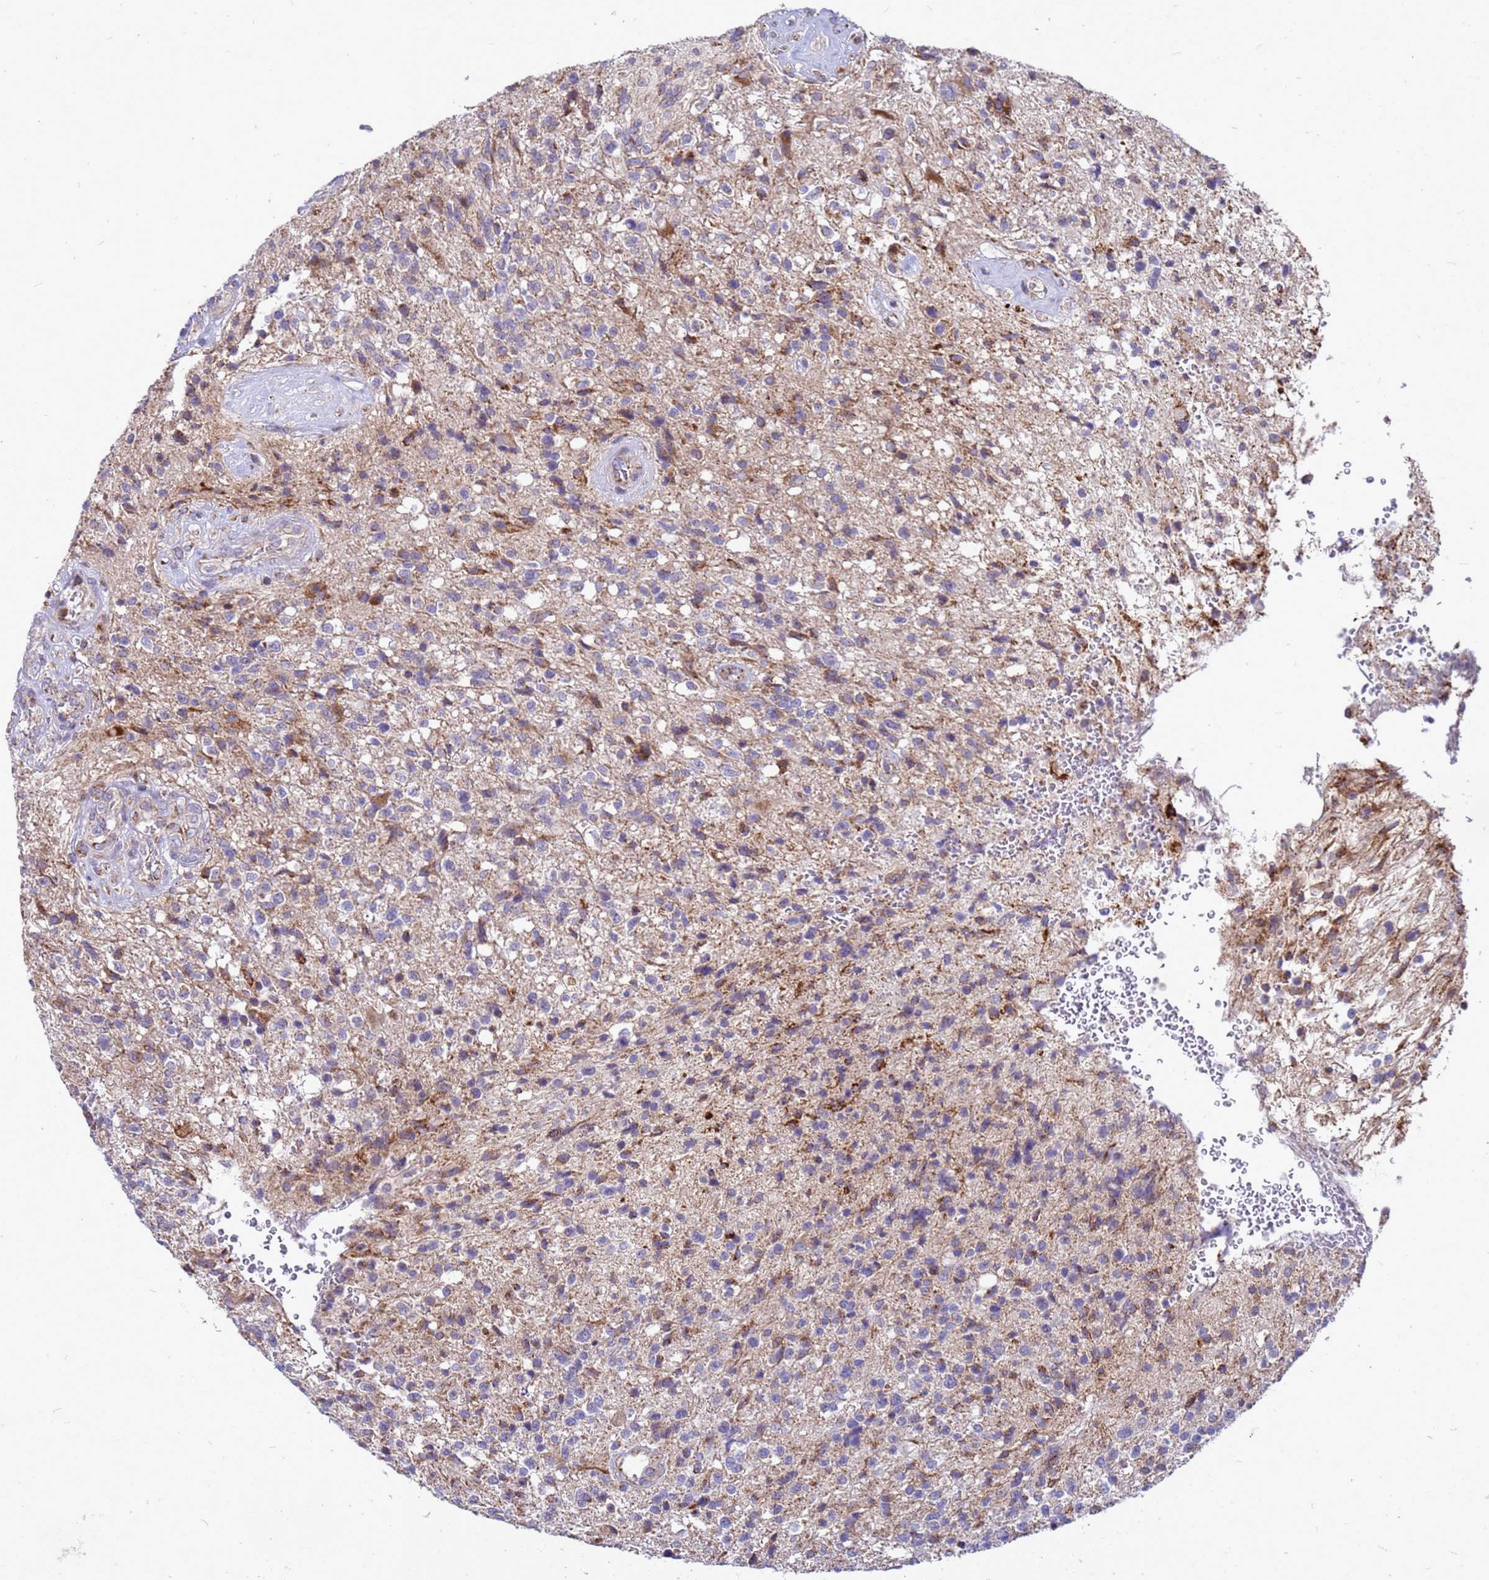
{"staining": {"intensity": "moderate", "quantity": "<25%", "location": "cytoplasmic/membranous"}, "tissue": "glioma", "cell_type": "Tumor cells", "image_type": "cancer", "snomed": [{"axis": "morphology", "description": "Glioma, malignant, High grade"}, {"axis": "topography", "description": "Brain"}], "caption": "Immunohistochemistry (IHC) micrograph of neoplastic tissue: glioma stained using IHC exhibits low levels of moderate protein expression localized specifically in the cytoplasmic/membranous of tumor cells, appearing as a cytoplasmic/membranous brown color.", "gene": "CMC4", "patient": {"sex": "male", "age": 56}}